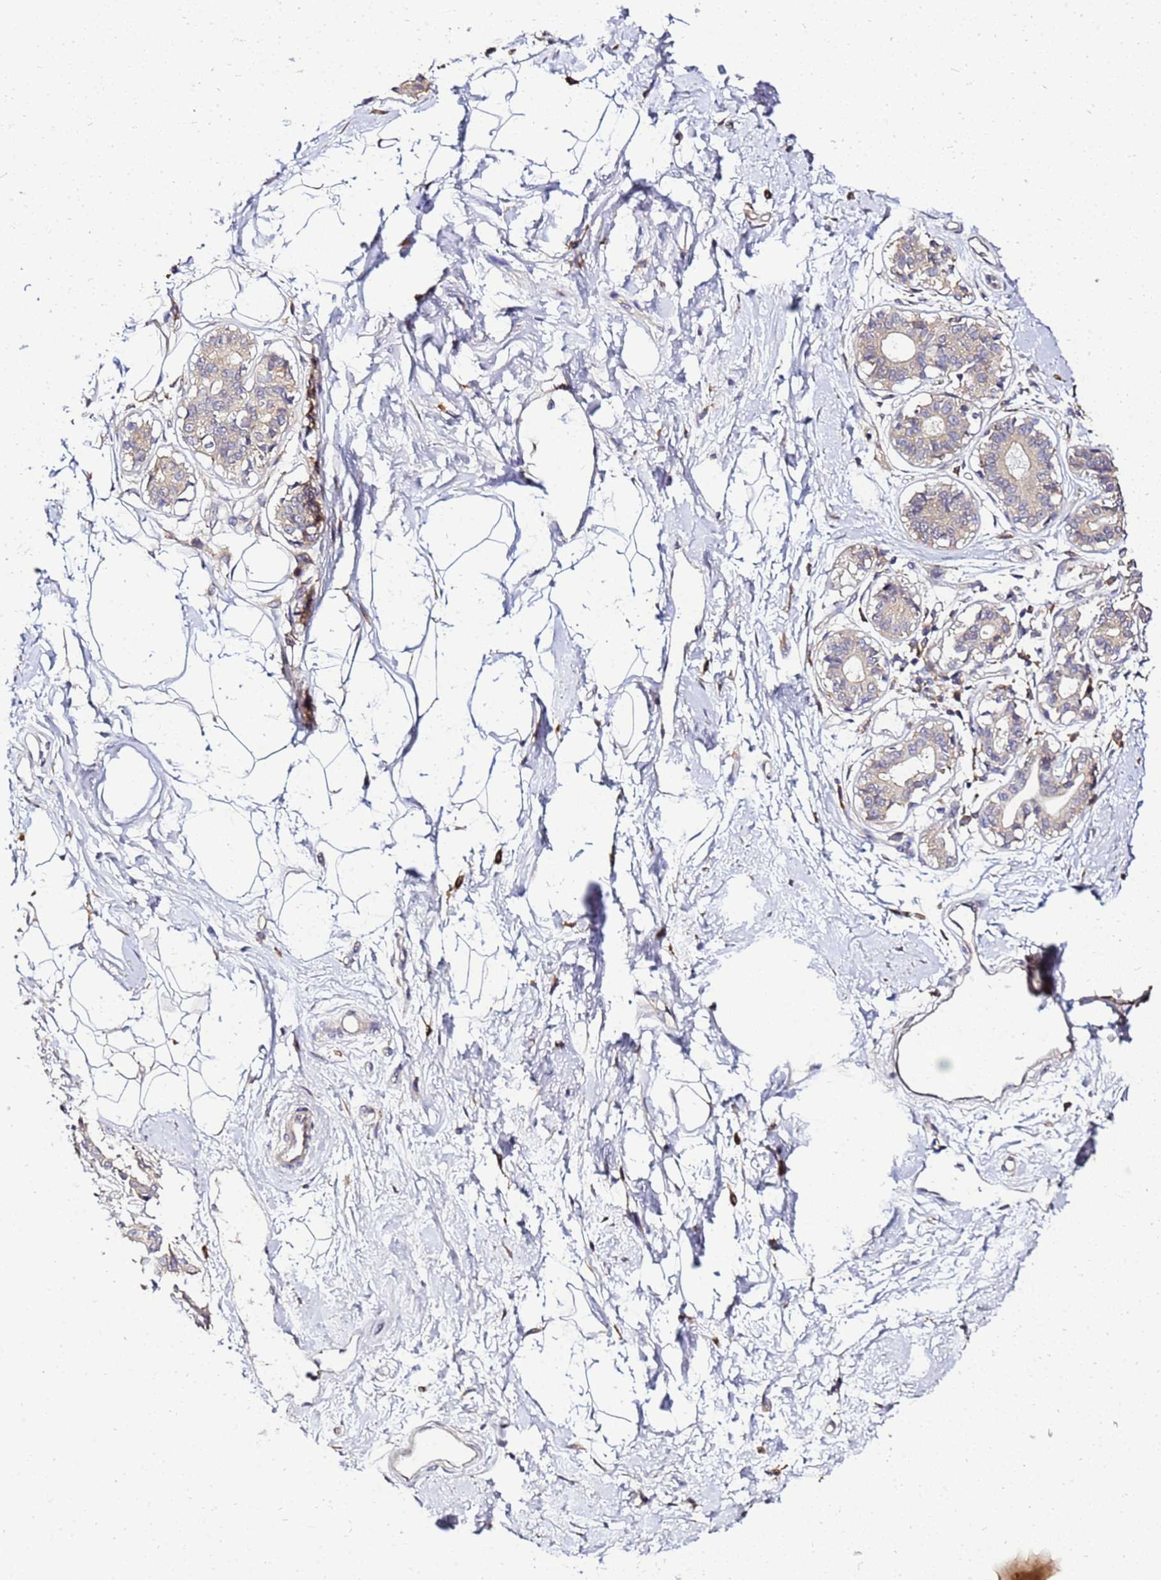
{"staining": {"intensity": "negative", "quantity": "none", "location": "none"}, "tissue": "breast", "cell_type": "Adipocytes", "image_type": "normal", "snomed": [{"axis": "morphology", "description": "Normal tissue, NOS"}, {"axis": "topography", "description": "Breast"}], "caption": "Immunohistochemical staining of benign human breast demonstrates no significant positivity in adipocytes. (DAB (3,3'-diaminobenzidine) immunohistochemistry, high magnification).", "gene": "ADPGK", "patient": {"sex": "female", "age": 45}}